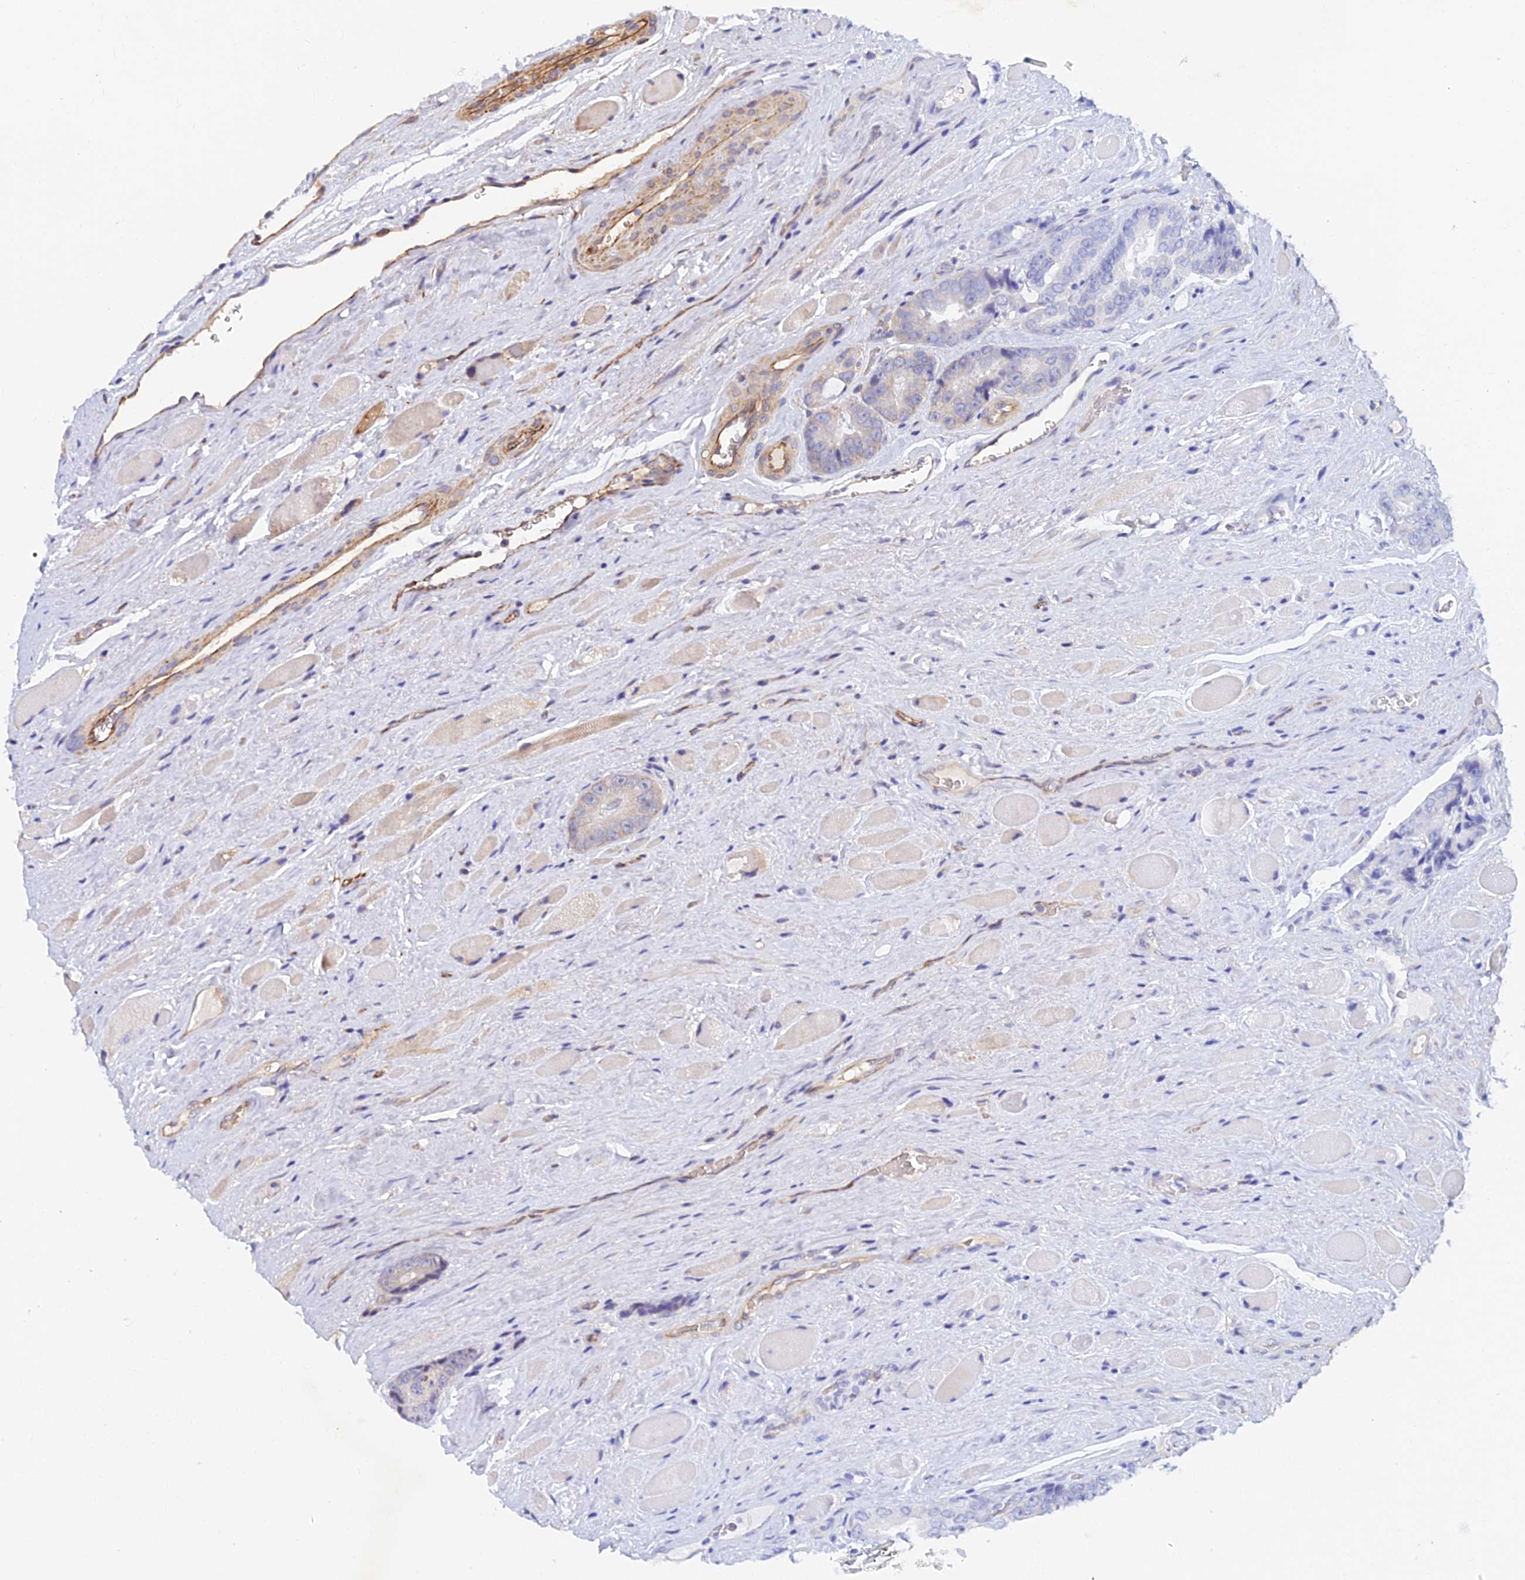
{"staining": {"intensity": "negative", "quantity": "none", "location": "none"}, "tissue": "prostate cancer", "cell_type": "Tumor cells", "image_type": "cancer", "snomed": [{"axis": "morphology", "description": "Adenocarcinoma, High grade"}, {"axis": "topography", "description": "Prostate"}], "caption": "Tumor cells show no significant staining in high-grade adenocarcinoma (prostate).", "gene": "CDK18", "patient": {"sex": "male", "age": 72}}